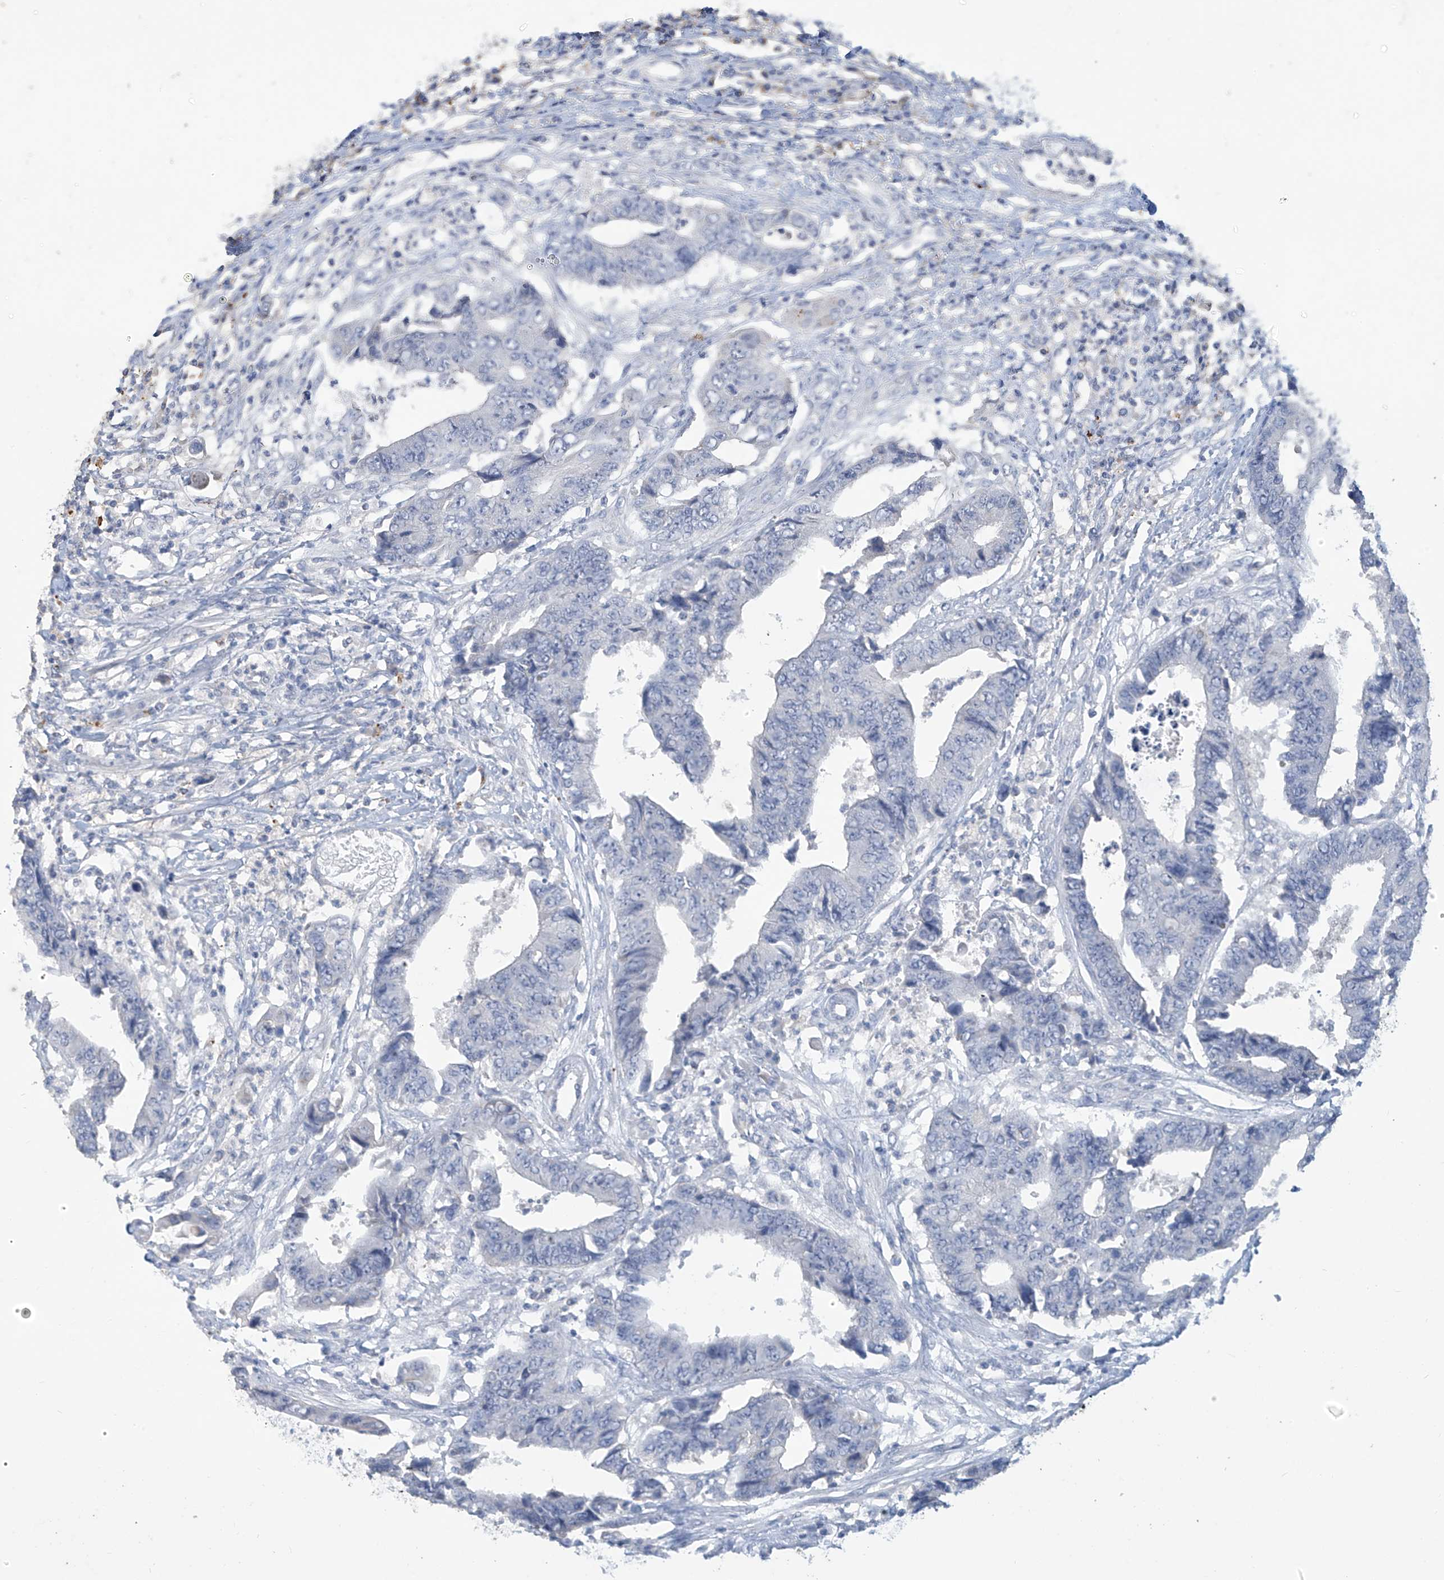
{"staining": {"intensity": "negative", "quantity": "none", "location": "none"}, "tissue": "colorectal cancer", "cell_type": "Tumor cells", "image_type": "cancer", "snomed": [{"axis": "morphology", "description": "Adenocarcinoma, NOS"}, {"axis": "topography", "description": "Rectum"}], "caption": "DAB (3,3'-diaminobenzidine) immunohistochemical staining of human colorectal cancer (adenocarcinoma) shows no significant expression in tumor cells.", "gene": "OGT", "patient": {"sex": "male", "age": 84}}